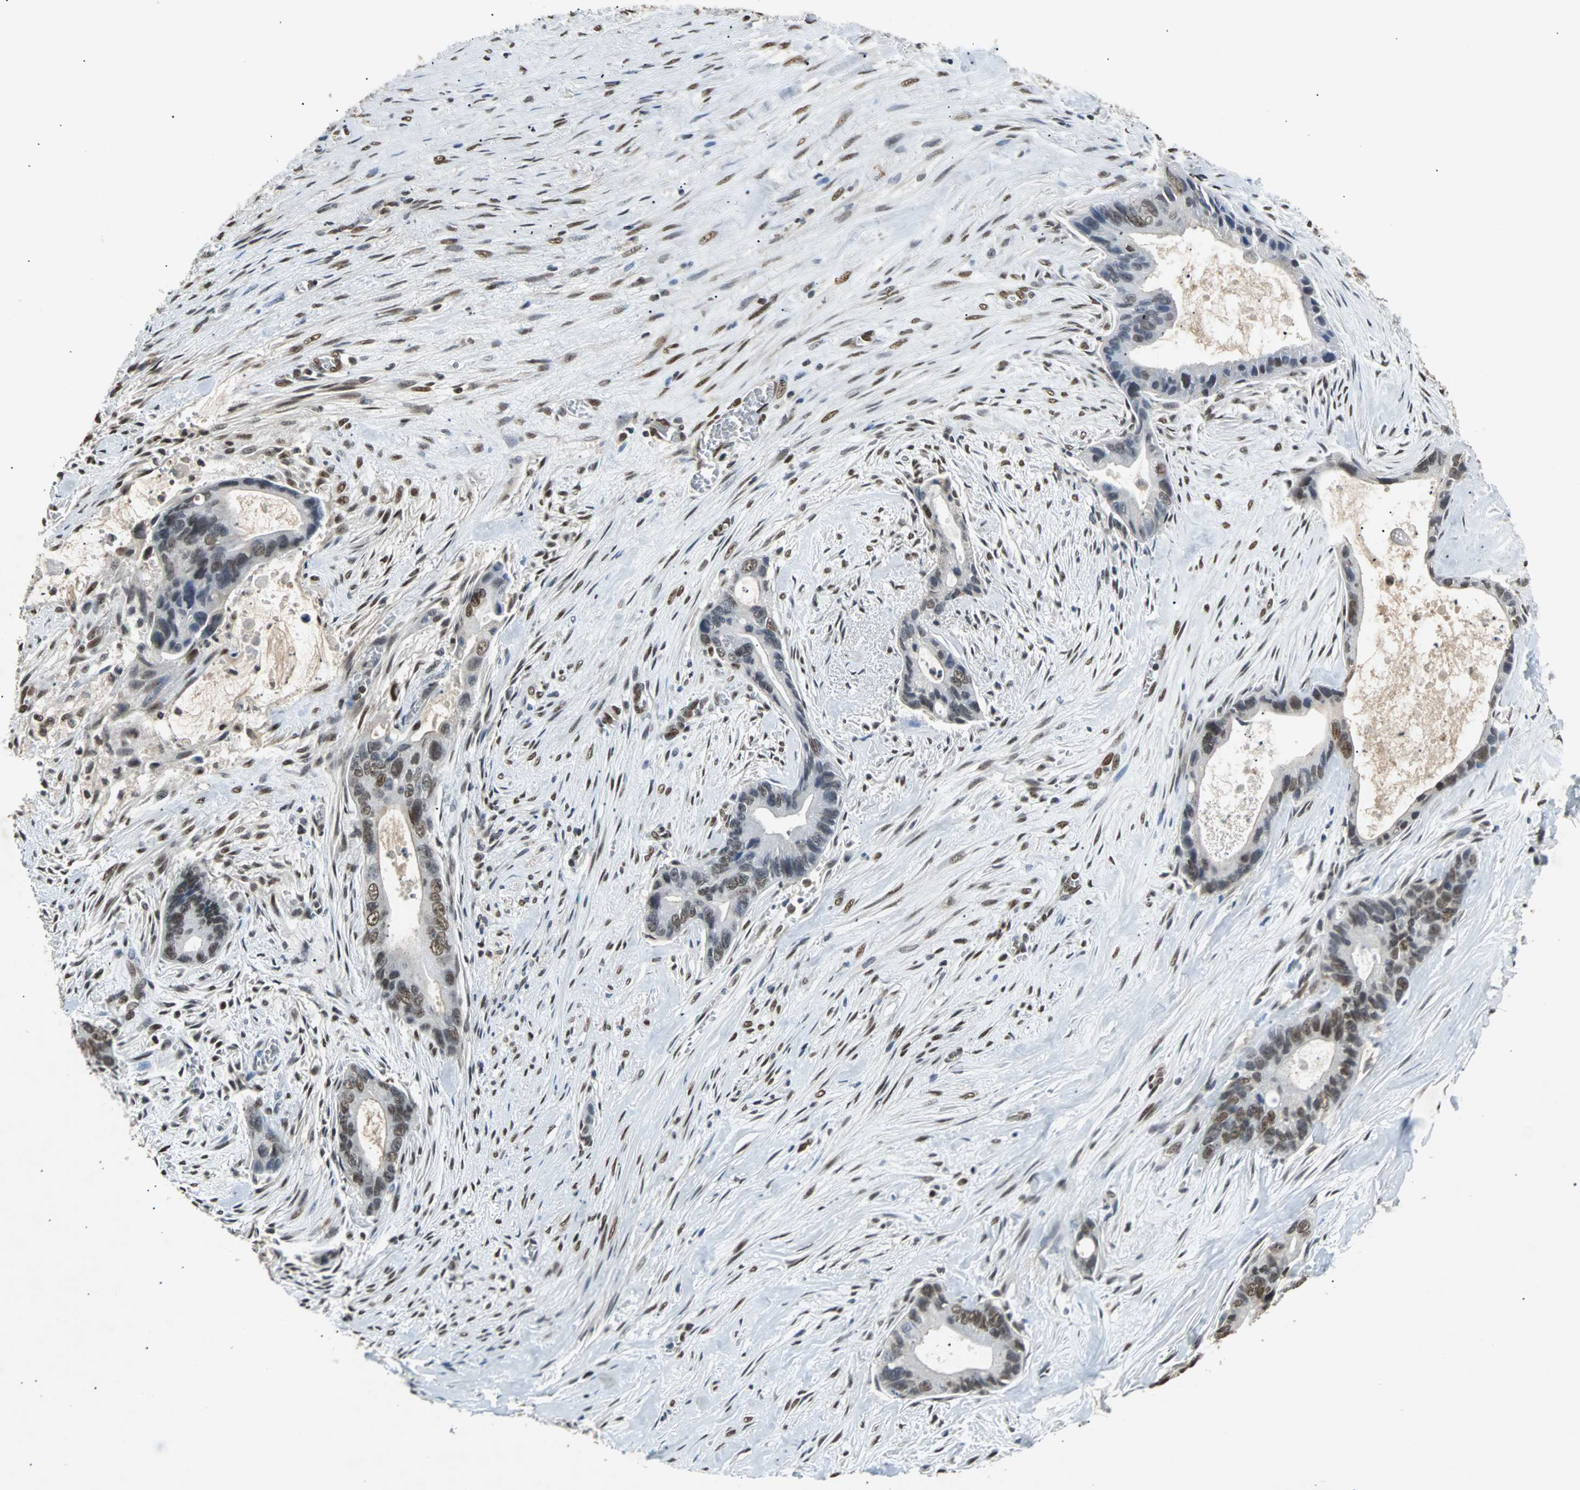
{"staining": {"intensity": "moderate", "quantity": "<25%", "location": "nuclear"}, "tissue": "liver cancer", "cell_type": "Tumor cells", "image_type": "cancer", "snomed": [{"axis": "morphology", "description": "Cholangiocarcinoma"}, {"axis": "topography", "description": "Liver"}], "caption": "An immunohistochemistry image of tumor tissue is shown. Protein staining in brown labels moderate nuclear positivity in liver cholangiocarcinoma within tumor cells.", "gene": "PHC1", "patient": {"sex": "female", "age": 55}}